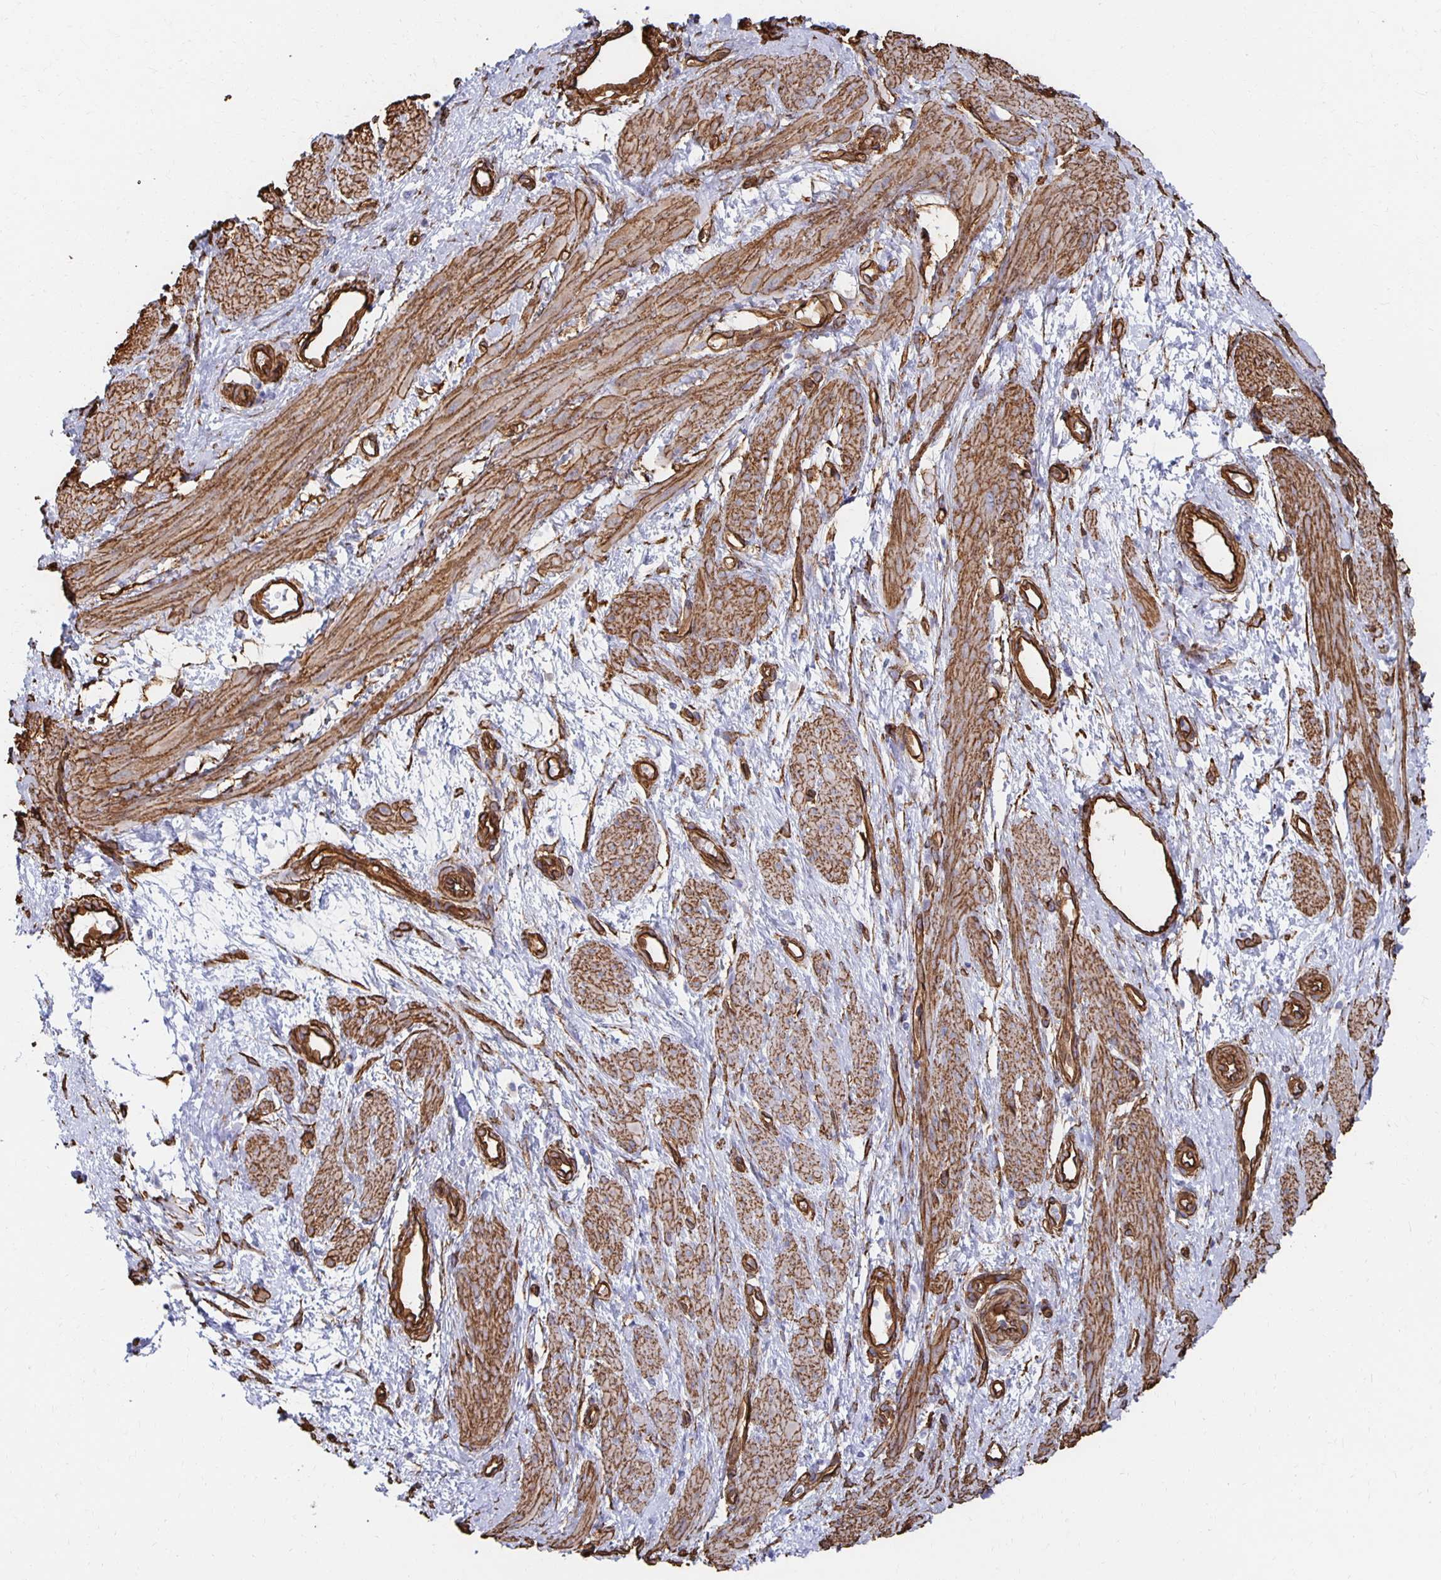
{"staining": {"intensity": "moderate", "quantity": ">75%", "location": "cytoplasmic/membranous"}, "tissue": "smooth muscle", "cell_type": "Smooth muscle cells", "image_type": "normal", "snomed": [{"axis": "morphology", "description": "Normal tissue, NOS"}, {"axis": "topography", "description": "Smooth muscle"}, {"axis": "topography", "description": "Uterus"}], "caption": "Protein staining by IHC shows moderate cytoplasmic/membranous expression in about >75% of smooth muscle cells in unremarkable smooth muscle.", "gene": "VIPR2", "patient": {"sex": "female", "age": 39}}